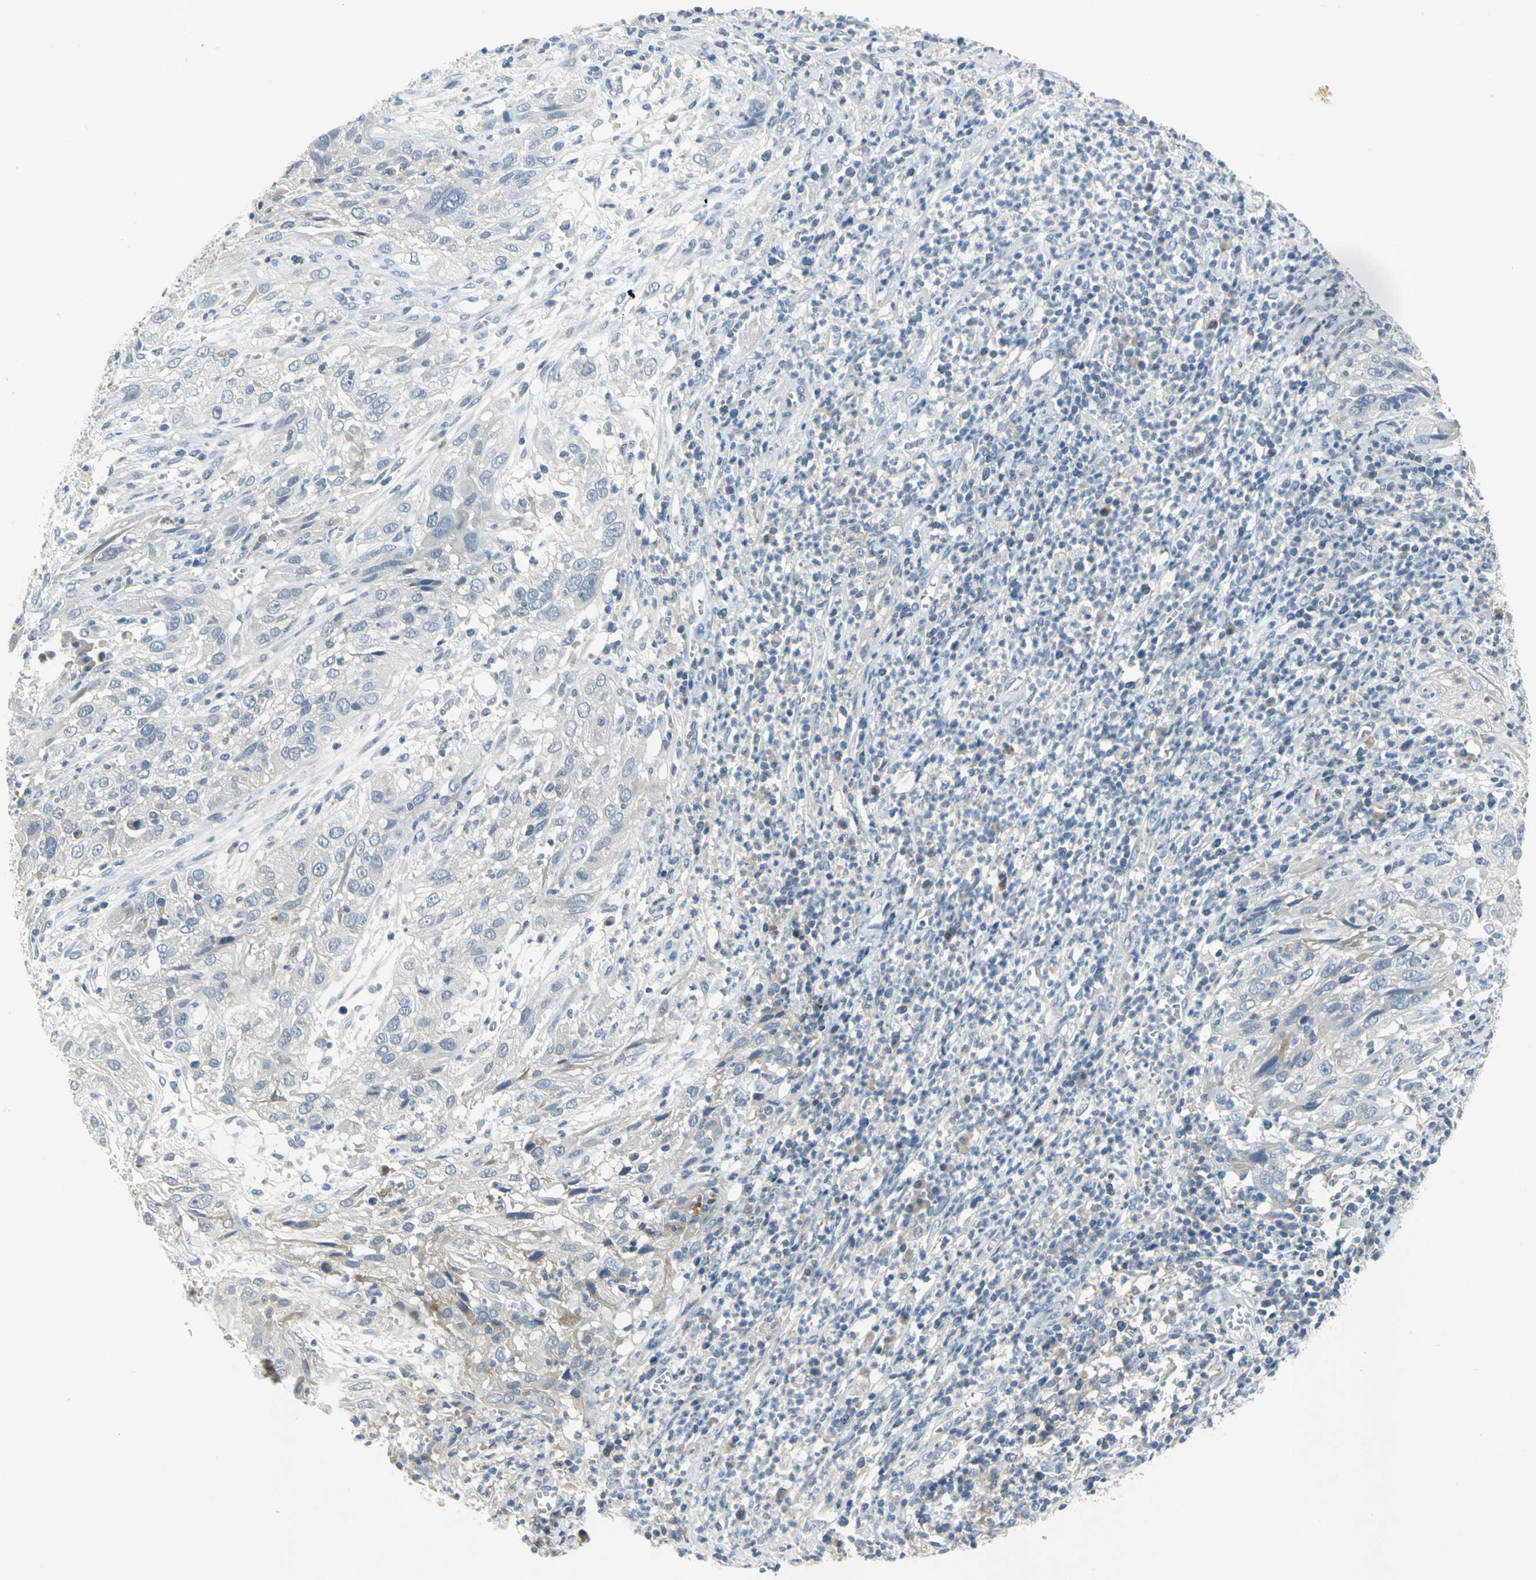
{"staining": {"intensity": "negative", "quantity": "none", "location": "none"}, "tissue": "cervical cancer", "cell_type": "Tumor cells", "image_type": "cancer", "snomed": [{"axis": "morphology", "description": "Squamous cell carcinoma, NOS"}, {"axis": "topography", "description": "Cervix"}], "caption": "High magnification brightfield microscopy of squamous cell carcinoma (cervical) stained with DAB (3,3'-diaminobenzidine) (brown) and counterstained with hematoxylin (blue): tumor cells show no significant positivity. (Stains: DAB (3,3'-diaminobenzidine) IHC with hematoxylin counter stain, Microscopy: brightfield microscopy at high magnification).", "gene": "ZIC1", "patient": {"sex": "female", "age": 32}}